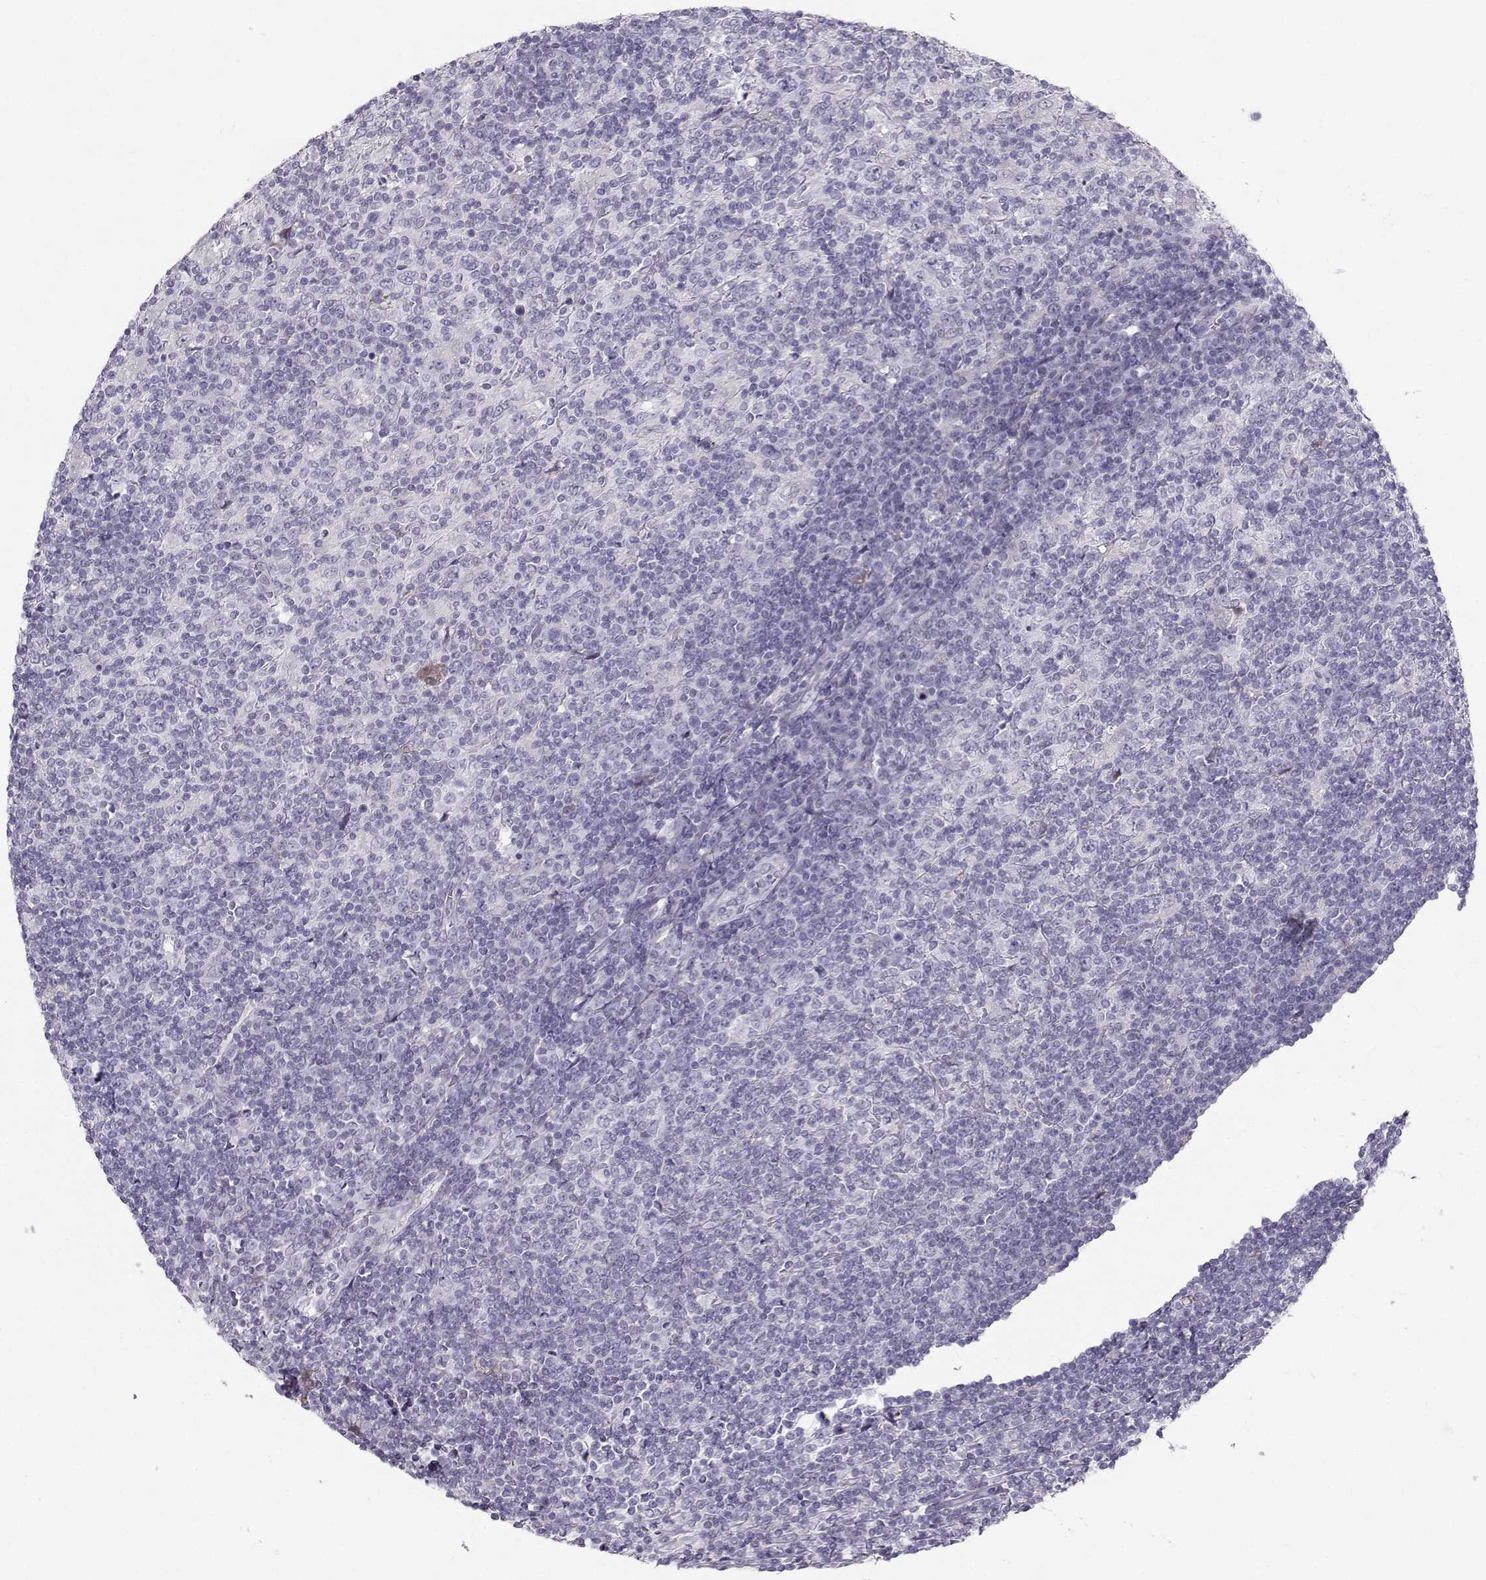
{"staining": {"intensity": "negative", "quantity": "none", "location": "none"}, "tissue": "lymphoma", "cell_type": "Tumor cells", "image_type": "cancer", "snomed": [{"axis": "morphology", "description": "Hodgkin's disease, NOS"}, {"axis": "topography", "description": "Lymph node"}], "caption": "An immunohistochemistry (IHC) micrograph of lymphoma is shown. There is no staining in tumor cells of lymphoma.", "gene": "CASR", "patient": {"sex": "male", "age": 40}}